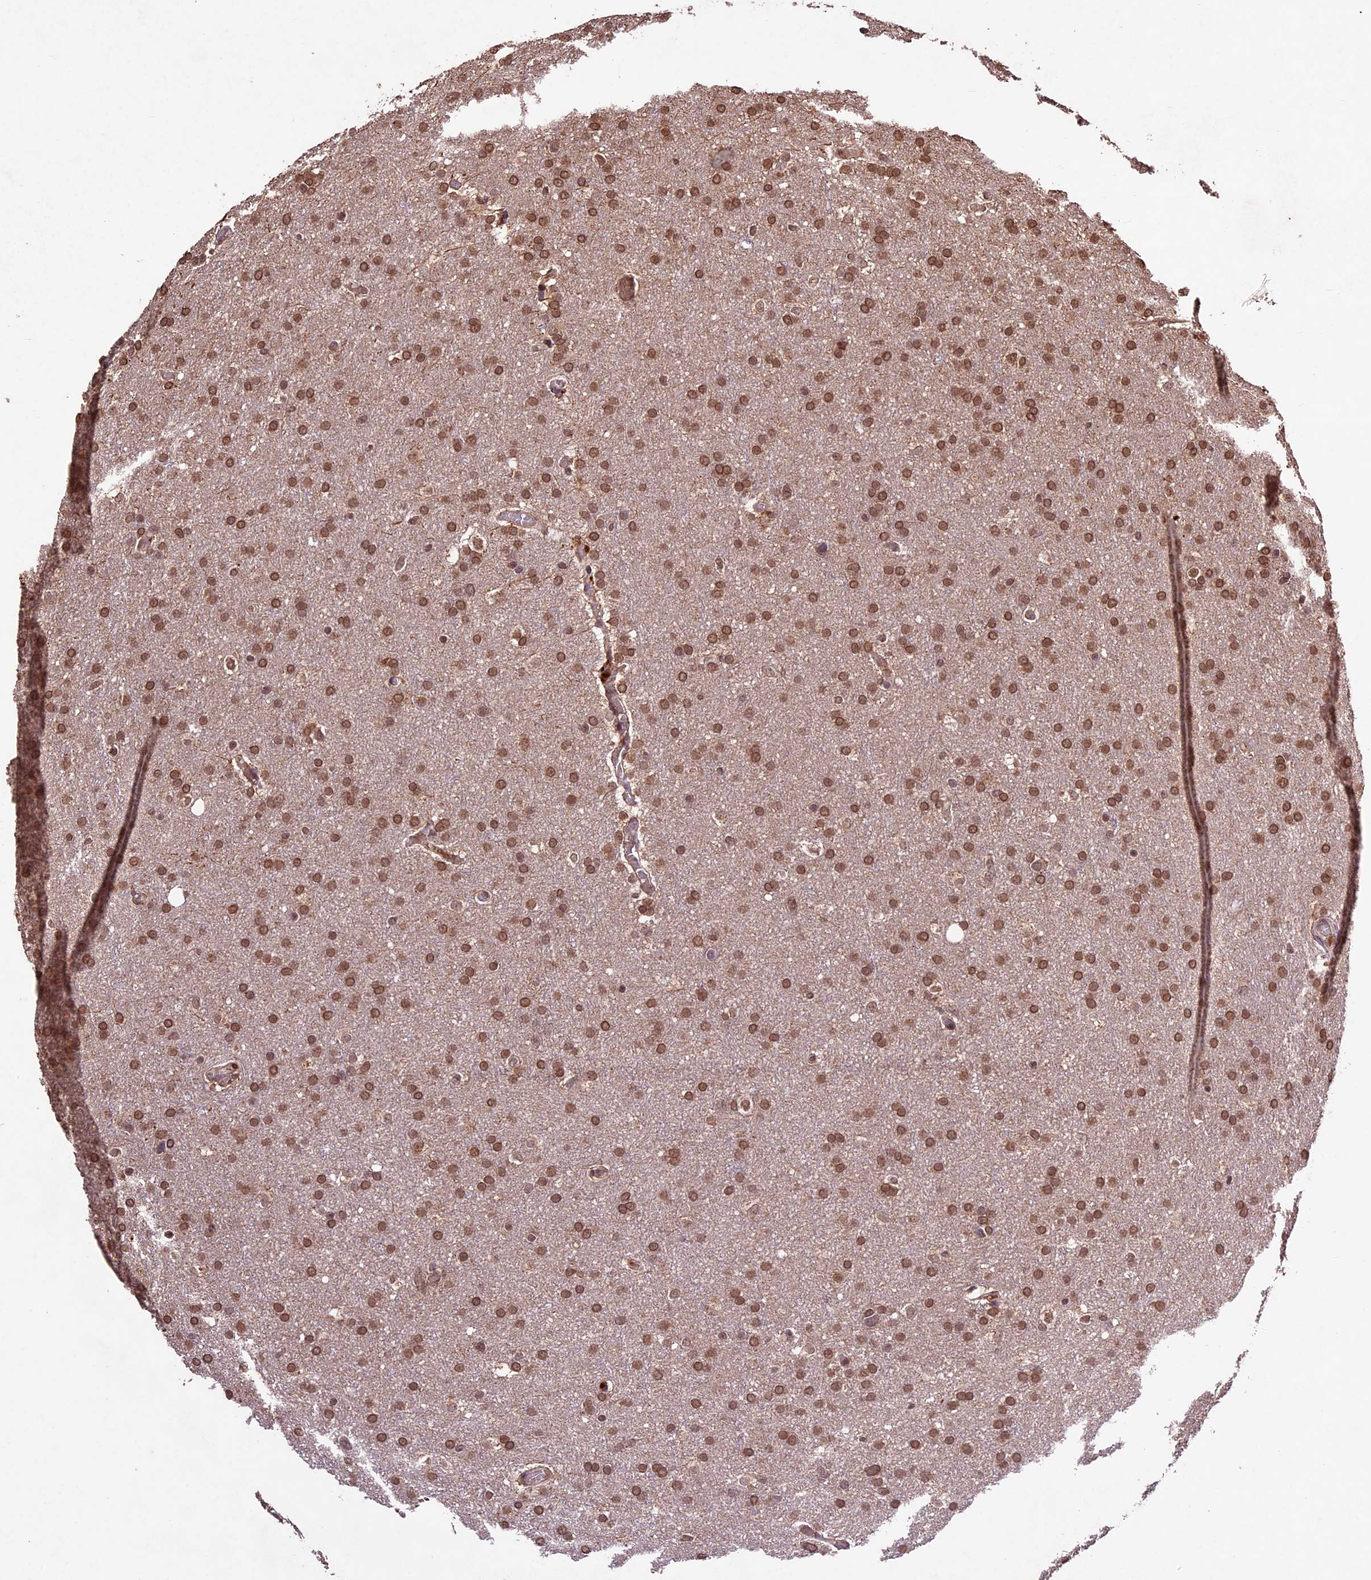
{"staining": {"intensity": "moderate", "quantity": ">75%", "location": "nuclear"}, "tissue": "glioma", "cell_type": "Tumor cells", "image_type": "cancer", "snomed": [{"axis": "morphology", "description": "Glioma, malignant, High grade"}, {"axis": "topography", "description": "Cerebral cortex"}], "caption": "A photomicrograph of human glioma stained for a protein shows moderate nuclear brown staining in tumor cells.", "gene": "CDKN2AIP", "patient": {"sex": "female", "age": 36}}